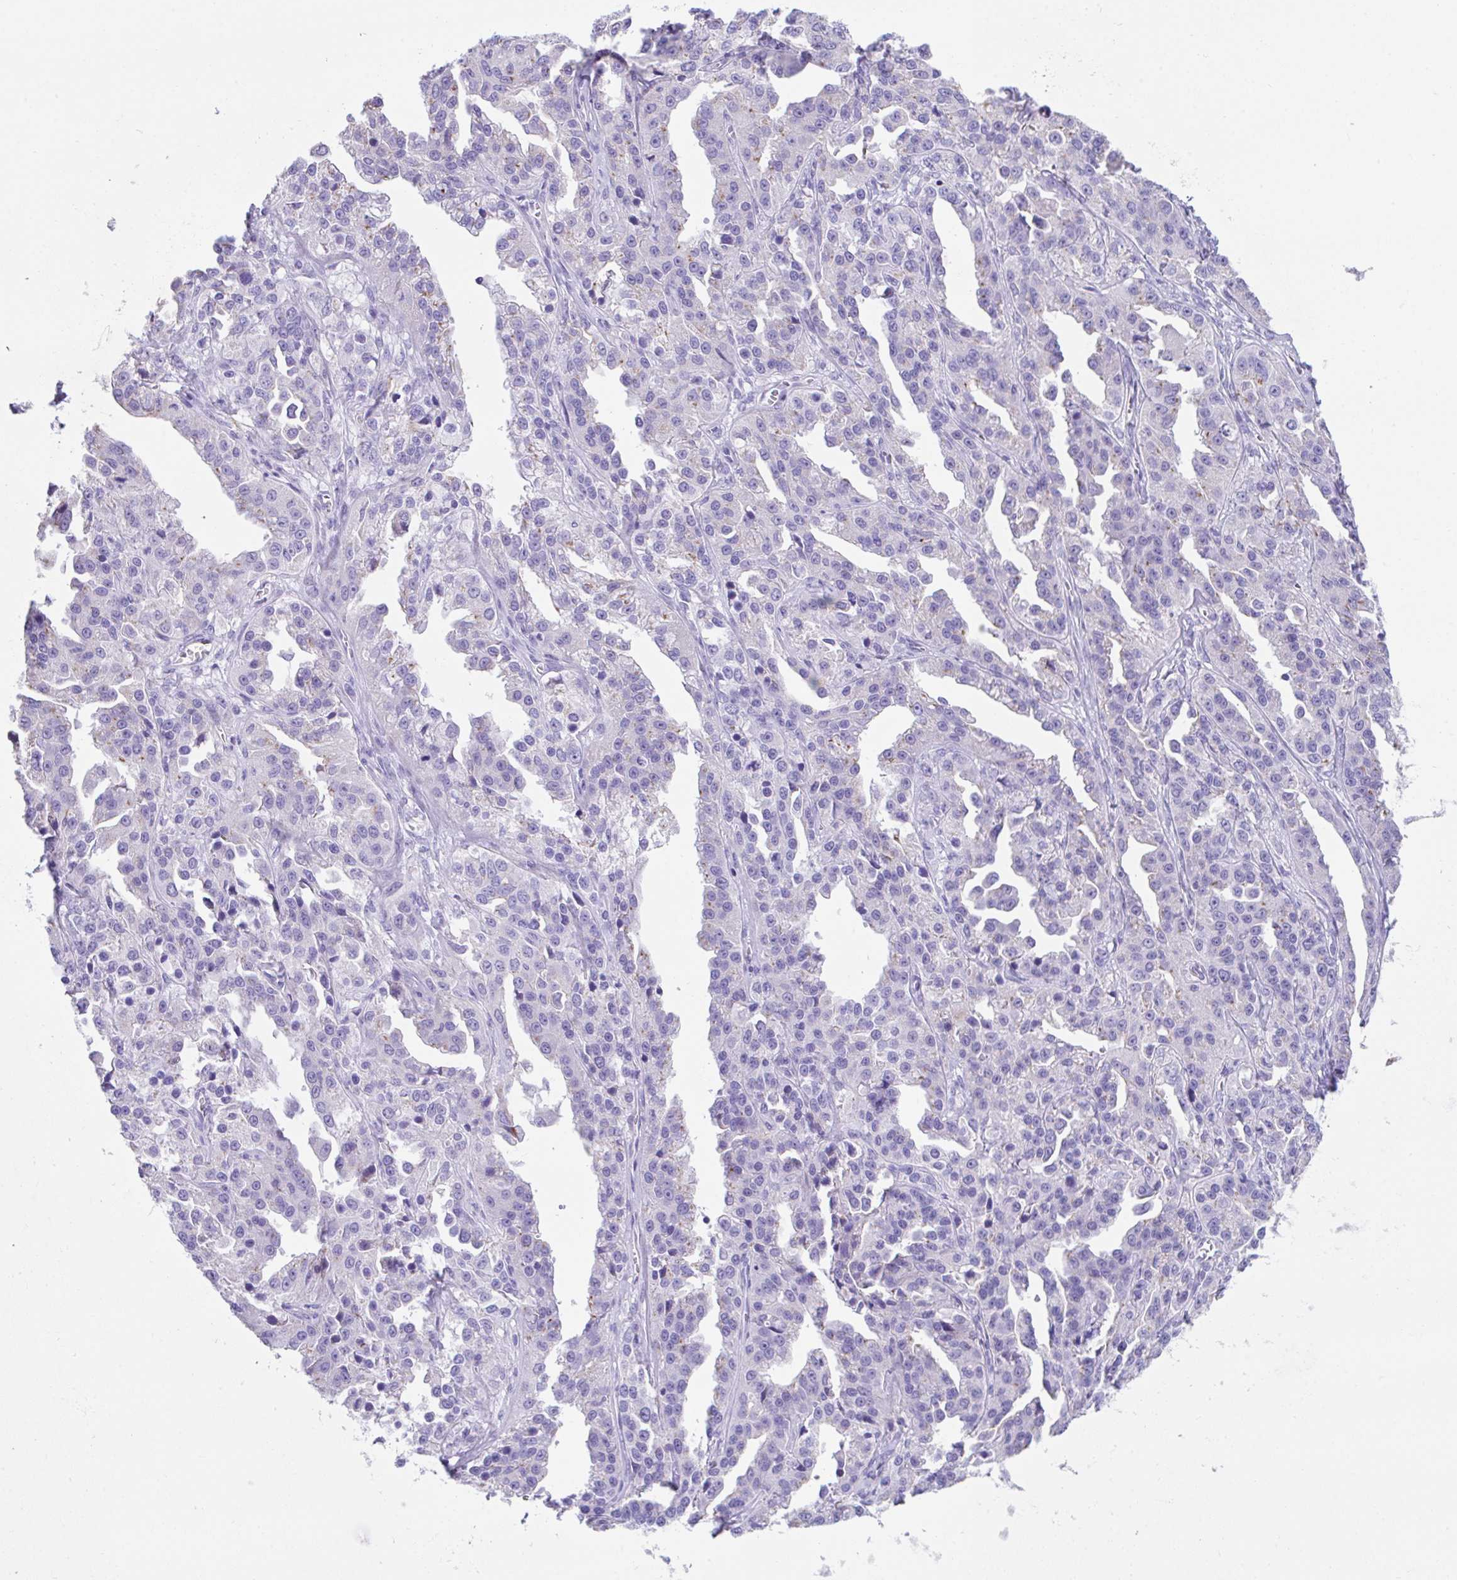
{"staining": {"intensity": "moderate", "quantity": "<25%", "location": "cytoplasmic/membranous"}, "tissue": "ovarian cancer", "cell_type": "Tumor cells", "image_type": "cancer", "snomed": [{"axis": "morphology", "description": "Cystadenocarcinoma, serous, NOS"}, {"axis": "topography", "description": "Ovary"}], "caption": "The histopathology image shows immunohistochemical staining of ovarian cancer. There is moderate cytoplasmic/membranous expression is identified in approximately <25% of tumor cells. Using DAB (brown) and hematoxylin (blue) stains, captured at high magnification using brightfield microscopy.", "gene": "SLC16A6", "patient": {"sex": "female", "age": 75}}